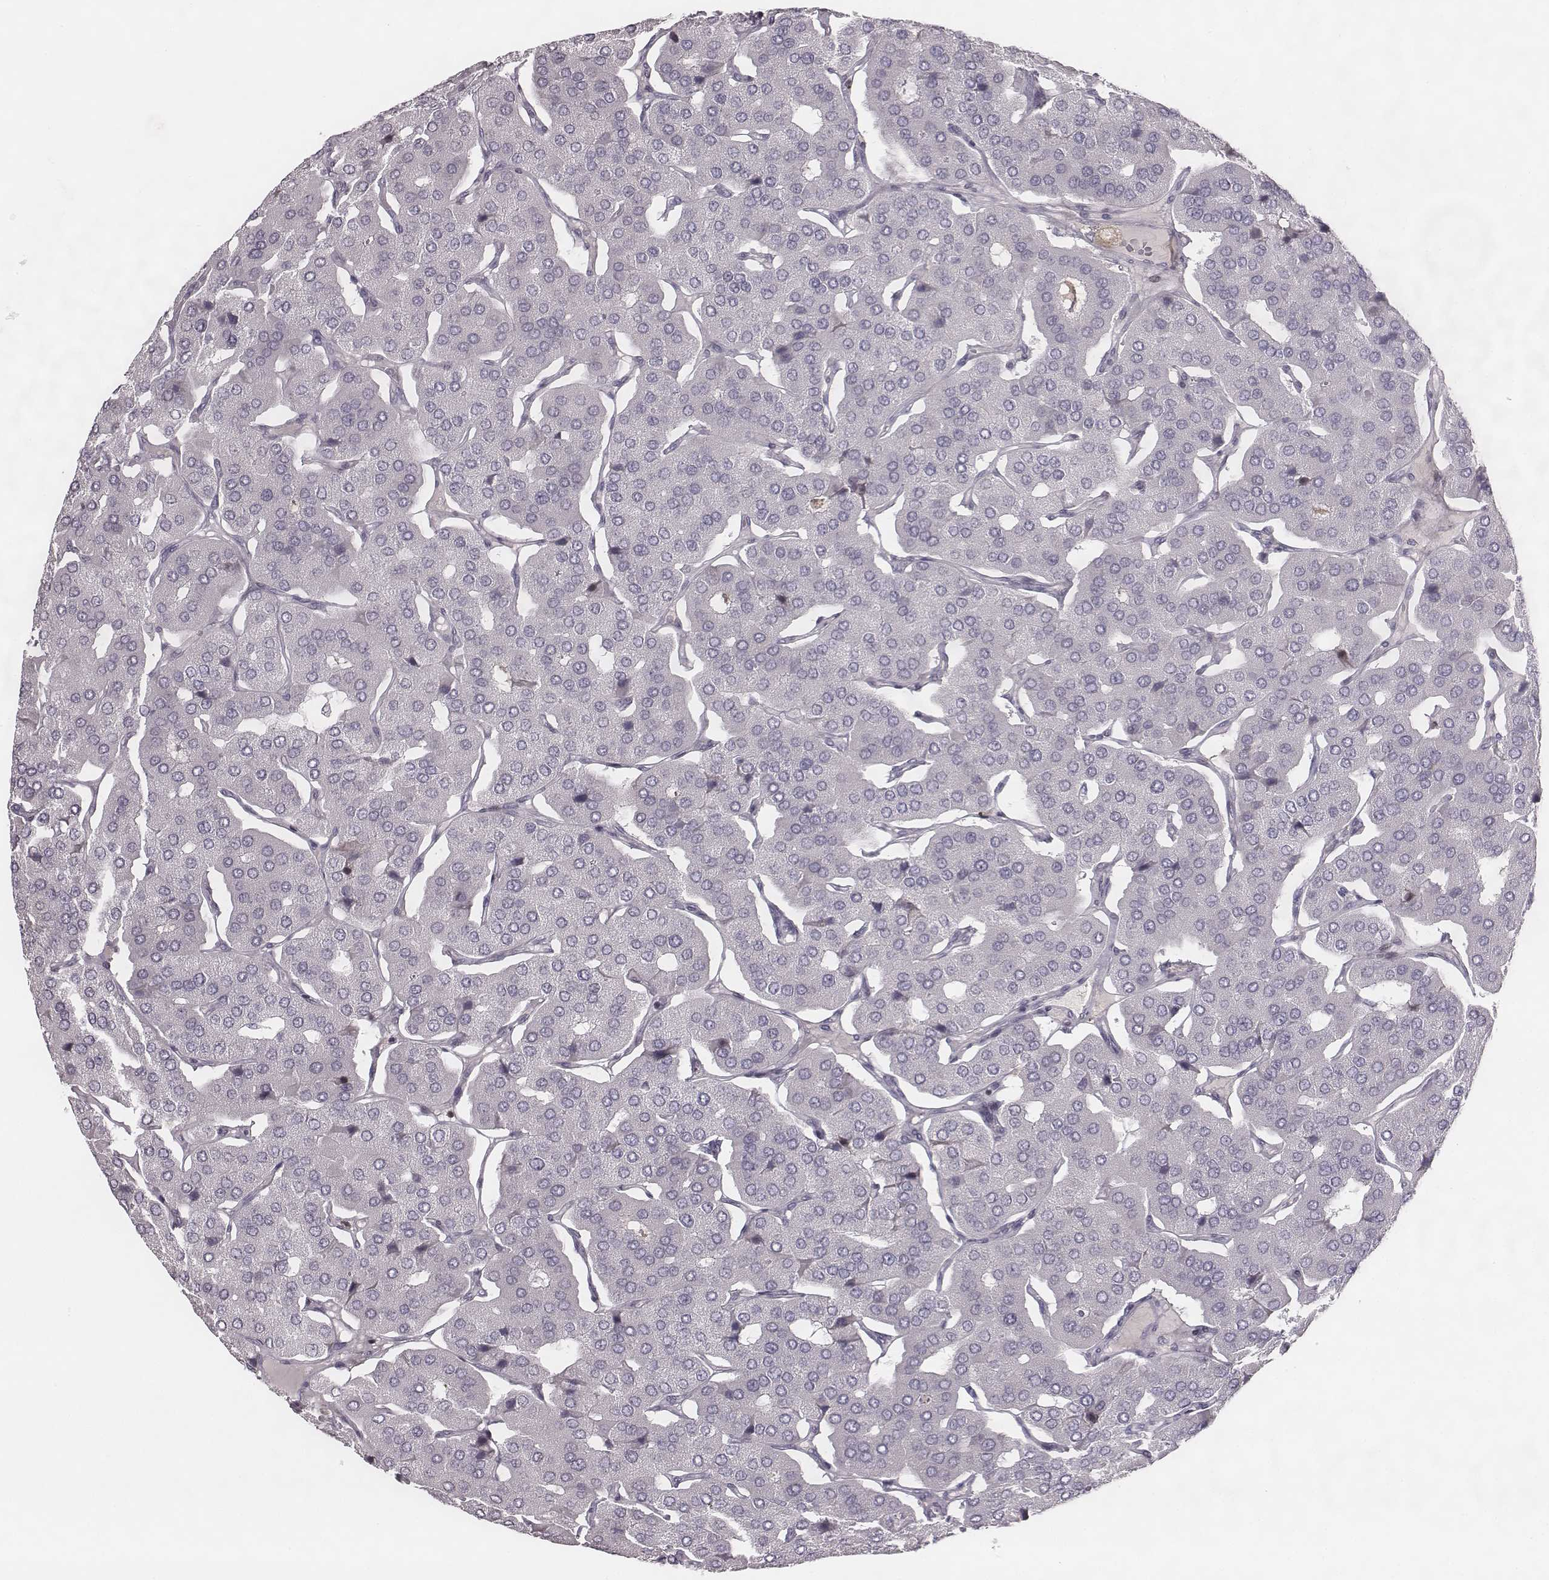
{"staining": {"intensity": "negative", "quantity": "none", "location": "none"}, "tissue": "parathyroid gland", "cell_type": "Glandular cells", "image_type": "normal", "snomed": [{"axis": "morphology", "description": "Normal tissue, NOS"}, {"axis": "morphology", "description": "Adenoma, NOS"}, {"axis": "topography", "description": "Parathyroid gland"}], "caption": "Immunohistochemistry (IHC) photomicrograph of normal human parathyroid gland stained for a protein (brown), which reveals no positivity in glandular cells.", "gene": "NDC1", "patient": {"sex": "female", "age": 86}}